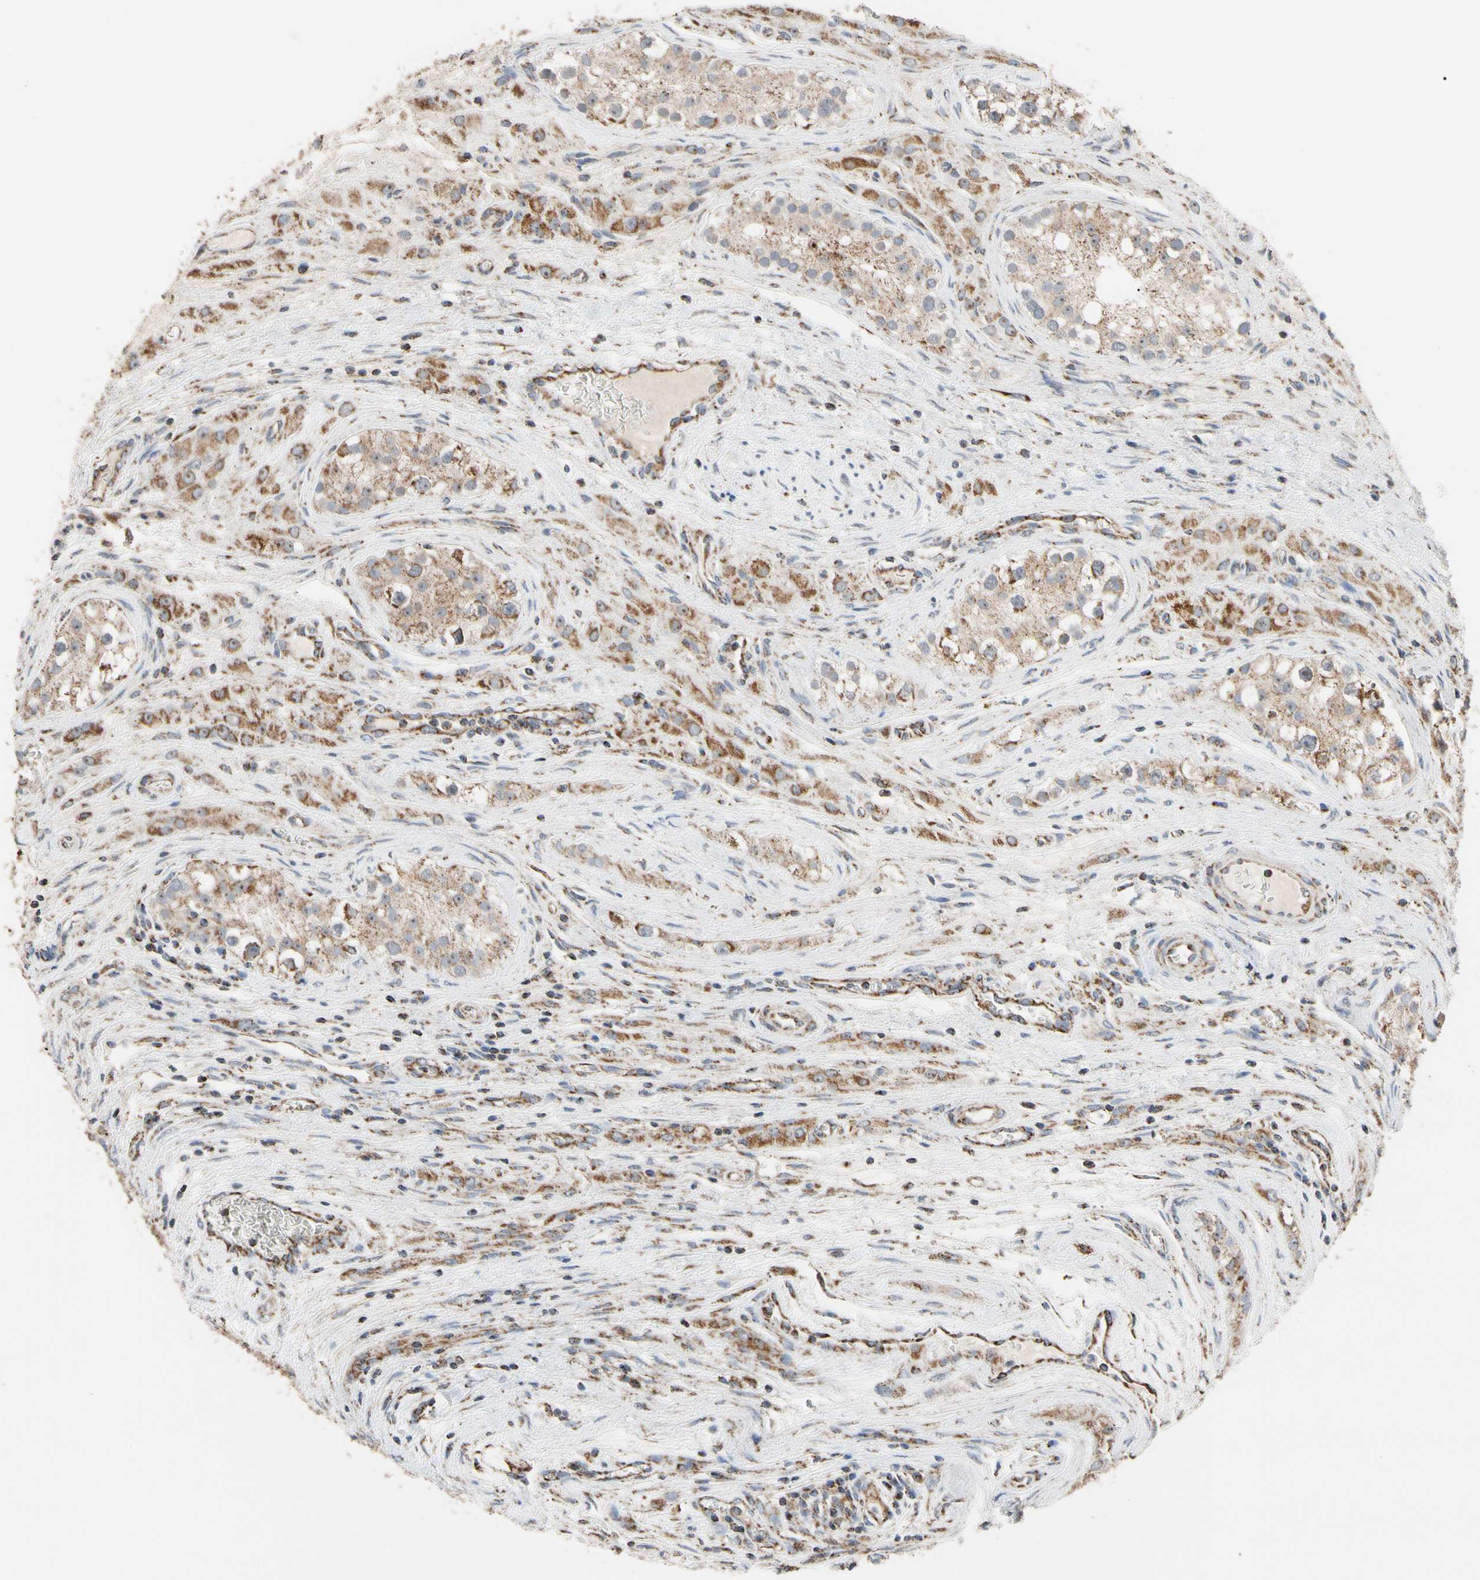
{"staining": {"intensity": "strong", "quantity": ">75%", "location": "cytoplasmic/membranous"}, "tissue": "testis cancer", "cell_type": "Tumor cells", "image_type": "cancer", "snomed": [{"axis": "morphology", "description": "Carcinoma, Embryonal, NOS"}, {"axis": "topography", "description": "Testis"}], "caption": "Immunohistochemical staining of embryonal carcinoma (testis) displays strong cytoplasmic/membranous protein expression in approximately >75% of tumor cells.", "gene": "FAM110B", "patient": {"sex": "male", "age": 28}}